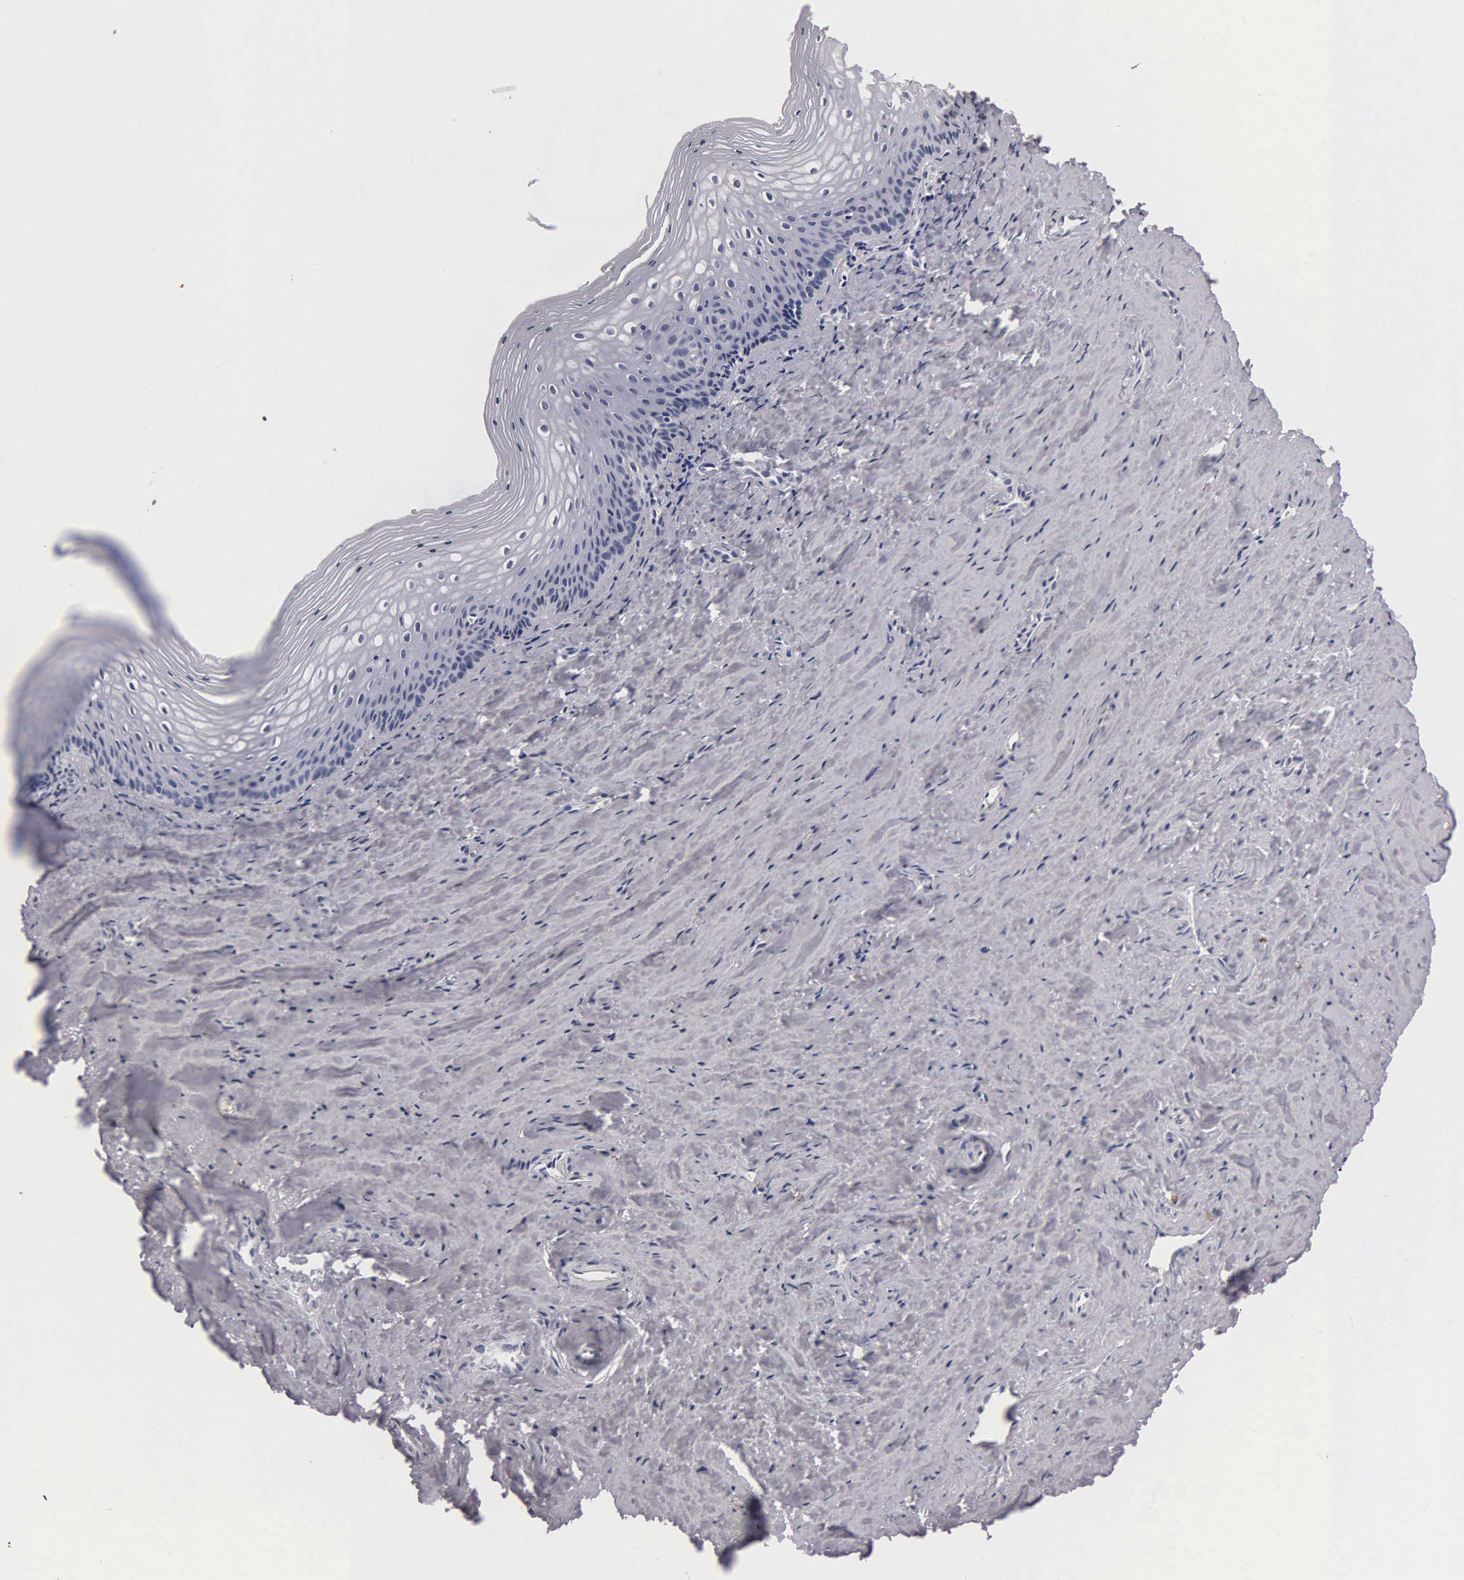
{"staining": {"intensity": "negative", "quantity": "none", "location": "none"}, "tissue": "vagina", "cell_type": "Squamous epithelial cells", "image_type": "normal", "snomed": [{"axis": "morphology", "description": "Normal tissue, NOS"}, {"axis": "topography", "description": "Vagina"}], "caption": "Immunohistochemical staining of normal human vagina demonstrates no significant staining in squamous epithelial cells.", "gene": "SST", "patient": {"sex": "female", "age": 46}}